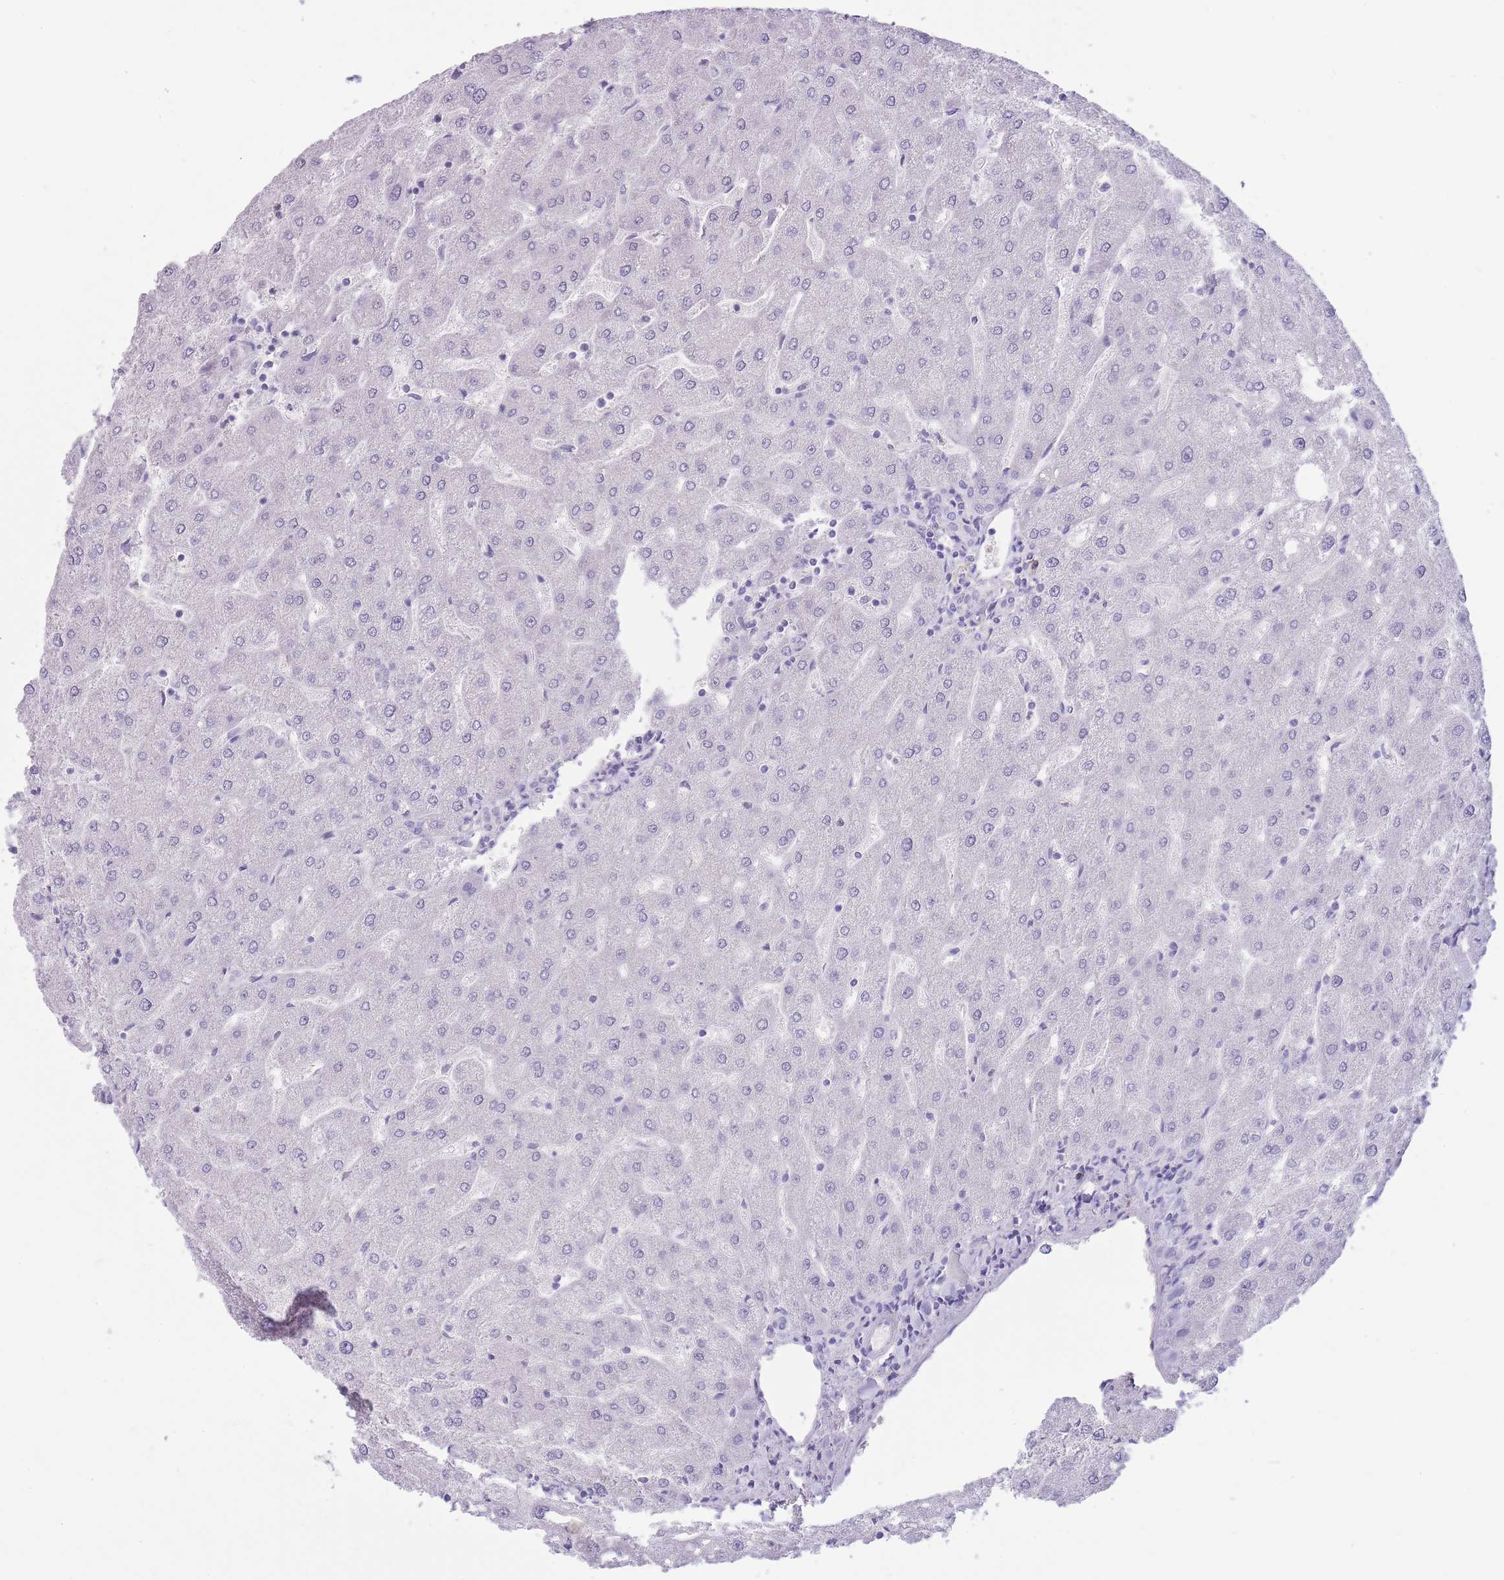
{"staining": {"intensity": "negative", "quantity": "none", "location": "none"}, "tissue": "liver", "cell_type": "Cholangiocytes", "image_type": "normal", "snomed": [{"axis": "morphology", "description": "Normal tissue, NOS"}, {"axis": "topography", "description": "Liver"}], "caption": "Immunohistochemistry of benign human liver shows no staining in cholangiocytes.", "gene": "DCANP1", "patient": {"sex": "male", "age": 67}}